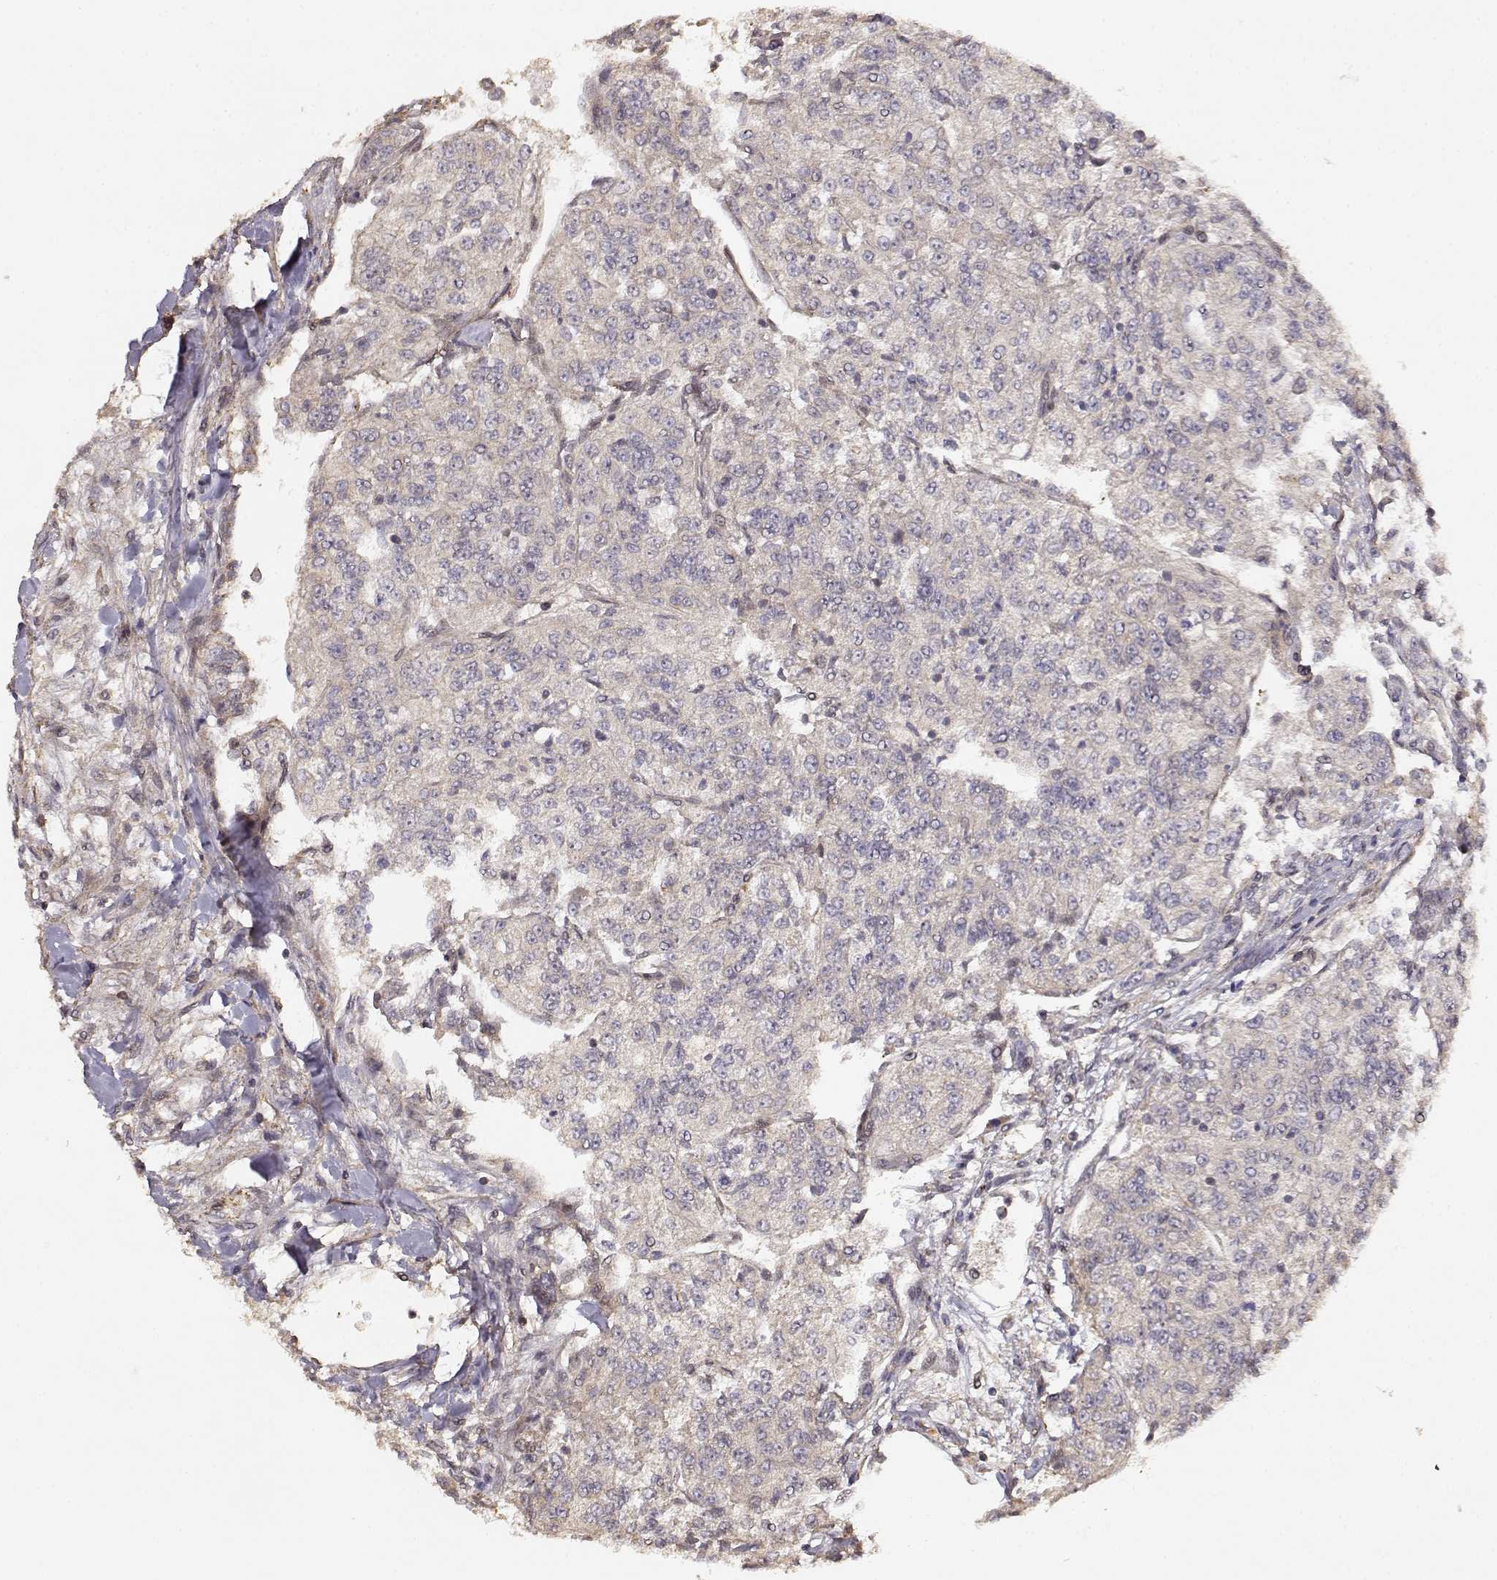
{"staining": {"intensity": "weak", "quantity": ">75%", "location": "cytoplasmic/membranous"}, "tissue": "renal cancer", "cell_type": "Tumor cells", "image_type": "cancer", "snomed": [{"axis": "morphology", "description": "Adenocarcinoma, NOS"}, {"axis": "topography", "description": "Kidney"}], "caption": "DAB immunohistochemical staining of human renal cancer (adenocarcinoma) displays weak cytoplasmic/membranous protein positivity in approximately >75% of tumor cells.", "gene": "PICK1", "patient": {"sex": "female", "age": 63}}